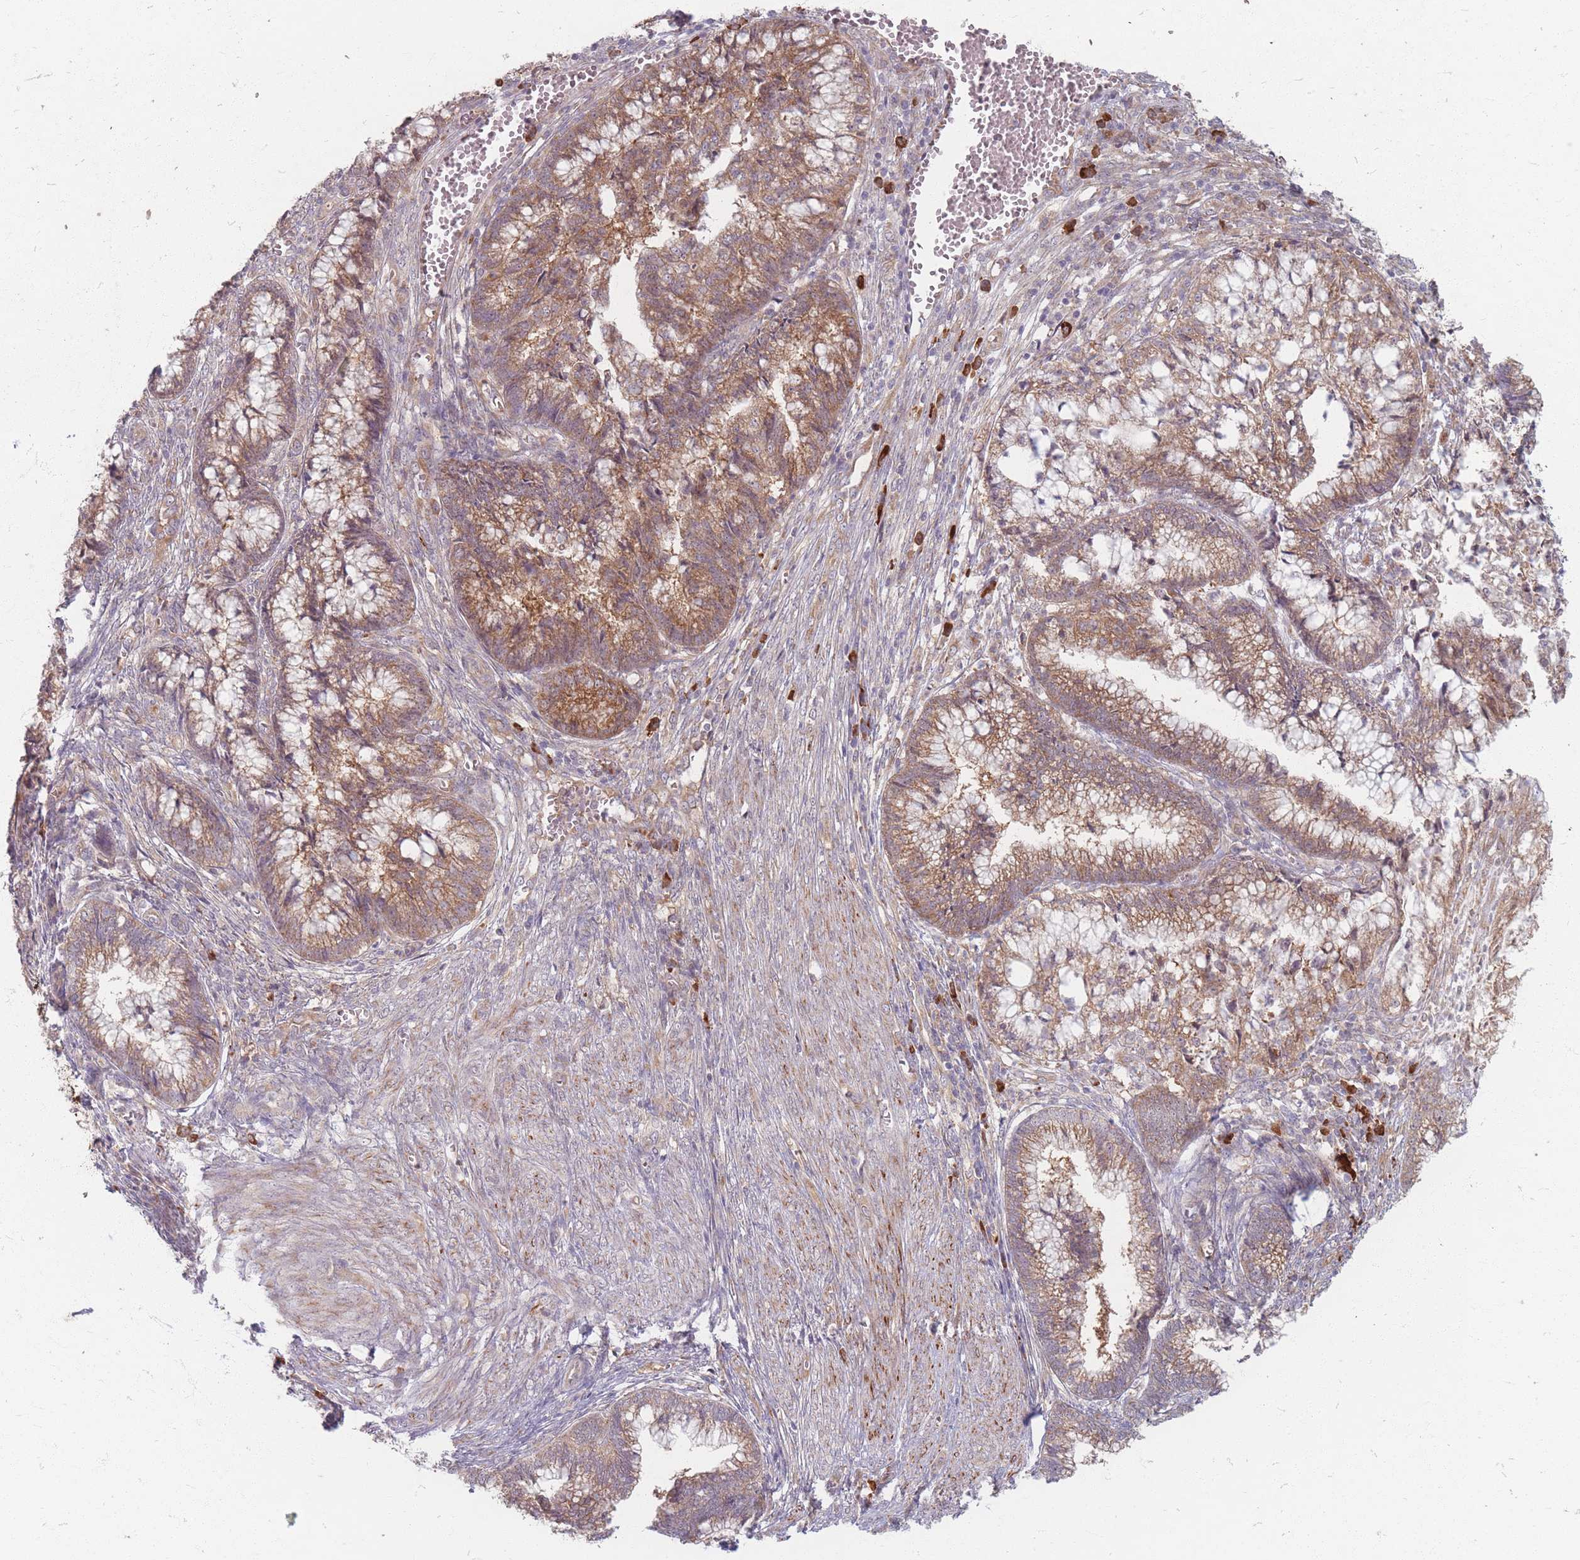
{"staining": {"intensity": "moderate", "quantity": ">75%", "location": "cytoplasmic/membranous"}, "tissue": "cervical cancer", "cell_type": "Tumor cells", "image_type": "cancer", "snomed": [{"axis": "morphology", "description": "Adenocarcinoma, NOS"}, {"axis": "topography", "description": "Cervix"}], "caption": "A high-resolution histopathology image shows immunohistochemistry (IHC) staining of adenocarcinoma (cervical), which exhibits moderate cytoplasmic/membranous expression in approximately >75% of tumor cells. The protein is stained brown, and the nuclei are stained in blue (DAB IHC with brightfield microscopy, high magnification).", "gene": "SMIM14", "patient": {"sex": "female", "age": 44}}